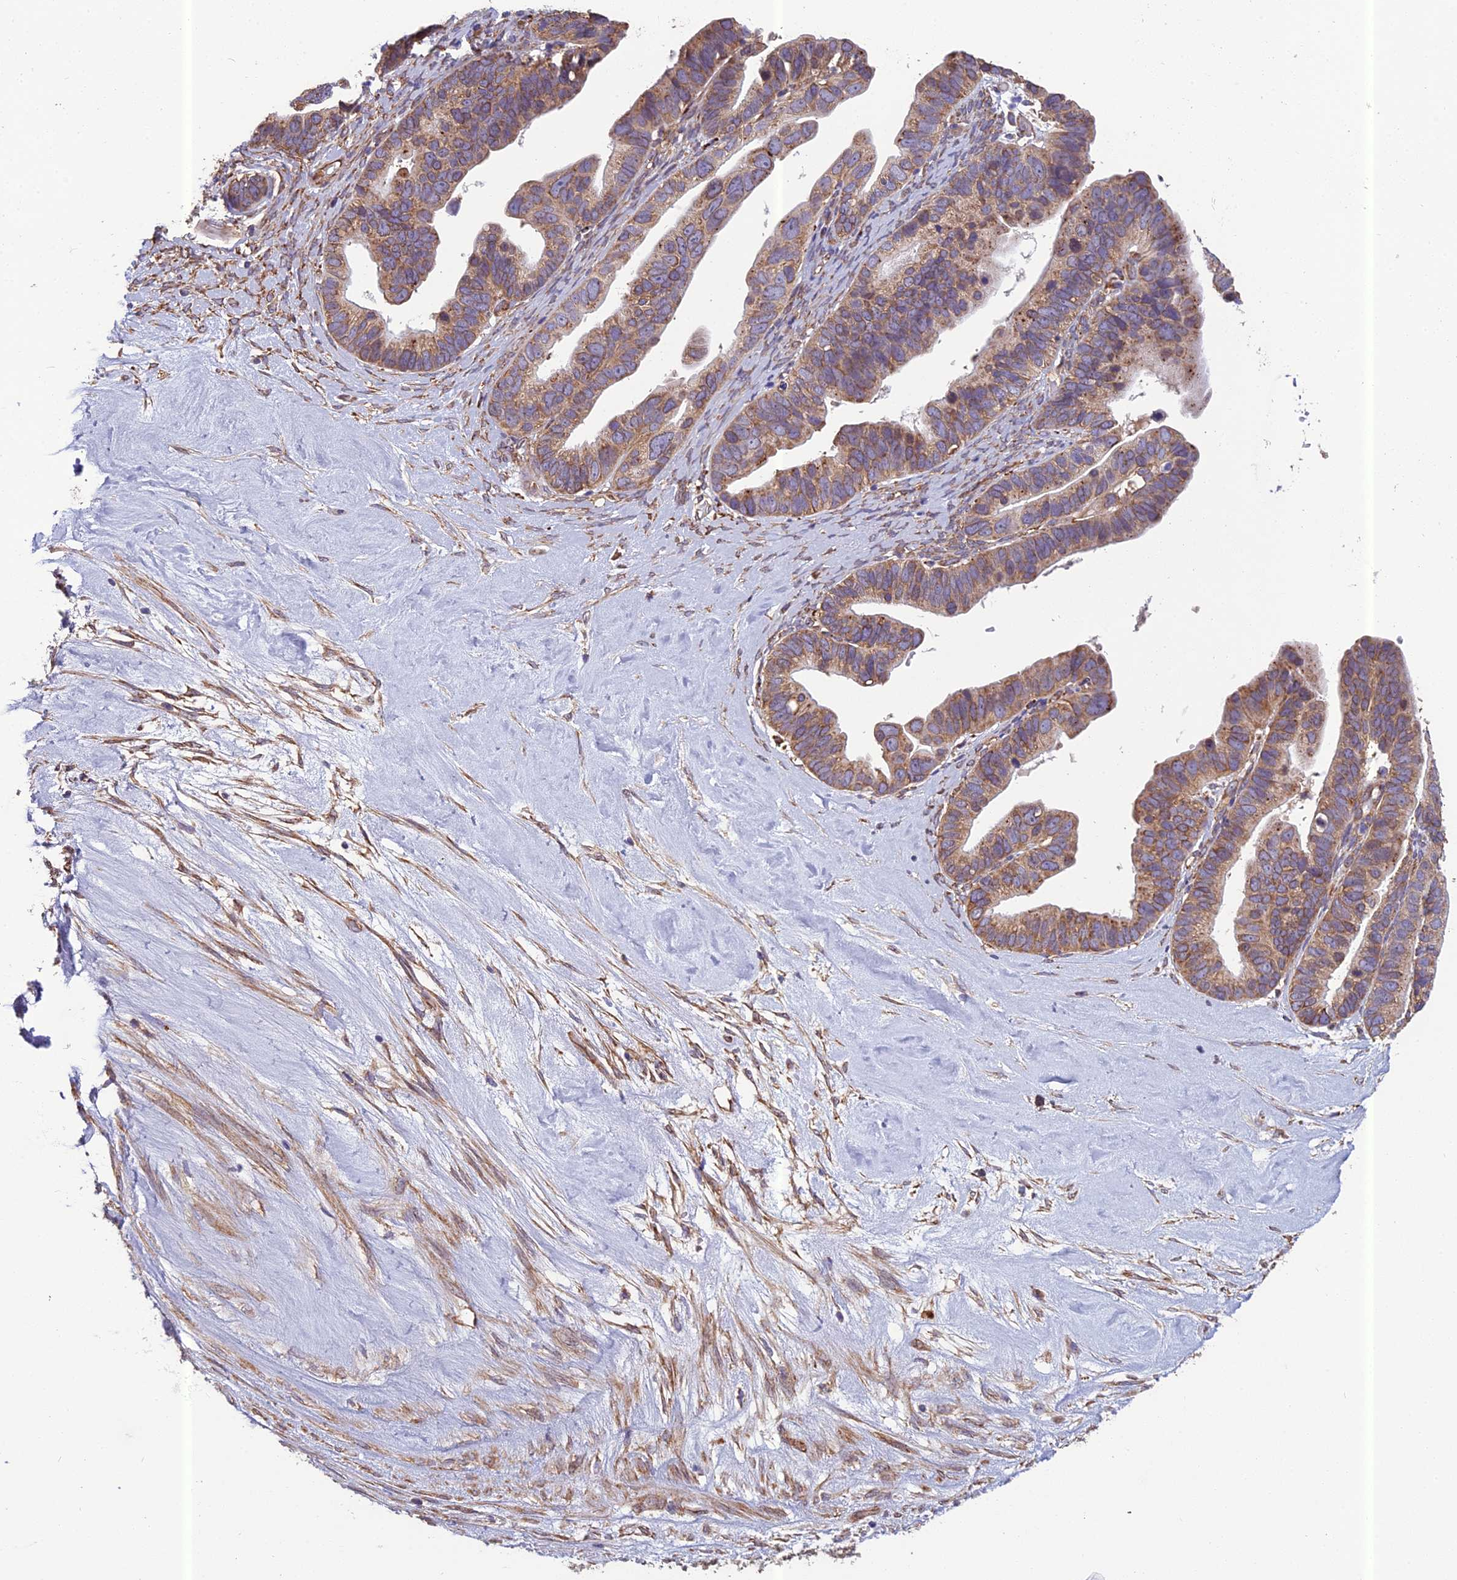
{"staining": {"intensity": "moderate", "quantity": ">75%", "location": "cytoplasmic/membranous"}, "tissue": "ovarian cancer", "cell_type": "Tumor cells", "image_type": "cancer", "snomed": [{"axis": "morphology", "description": "Cystadenocarcinoma, serous, NOS"}, {"axis": "topography", "description": "Ovary"}], "caption": "Brown immunohistochemical staining in human ovarian serous cystadenocarcinoma displays moderate cytoplasmic/membranous expression in about >75% of tumor cells. (Brightfield microscopy of DAB IHC at high magnification).", "gene": "SPDL1", "patient": {"sex": "female", "age": 56}}